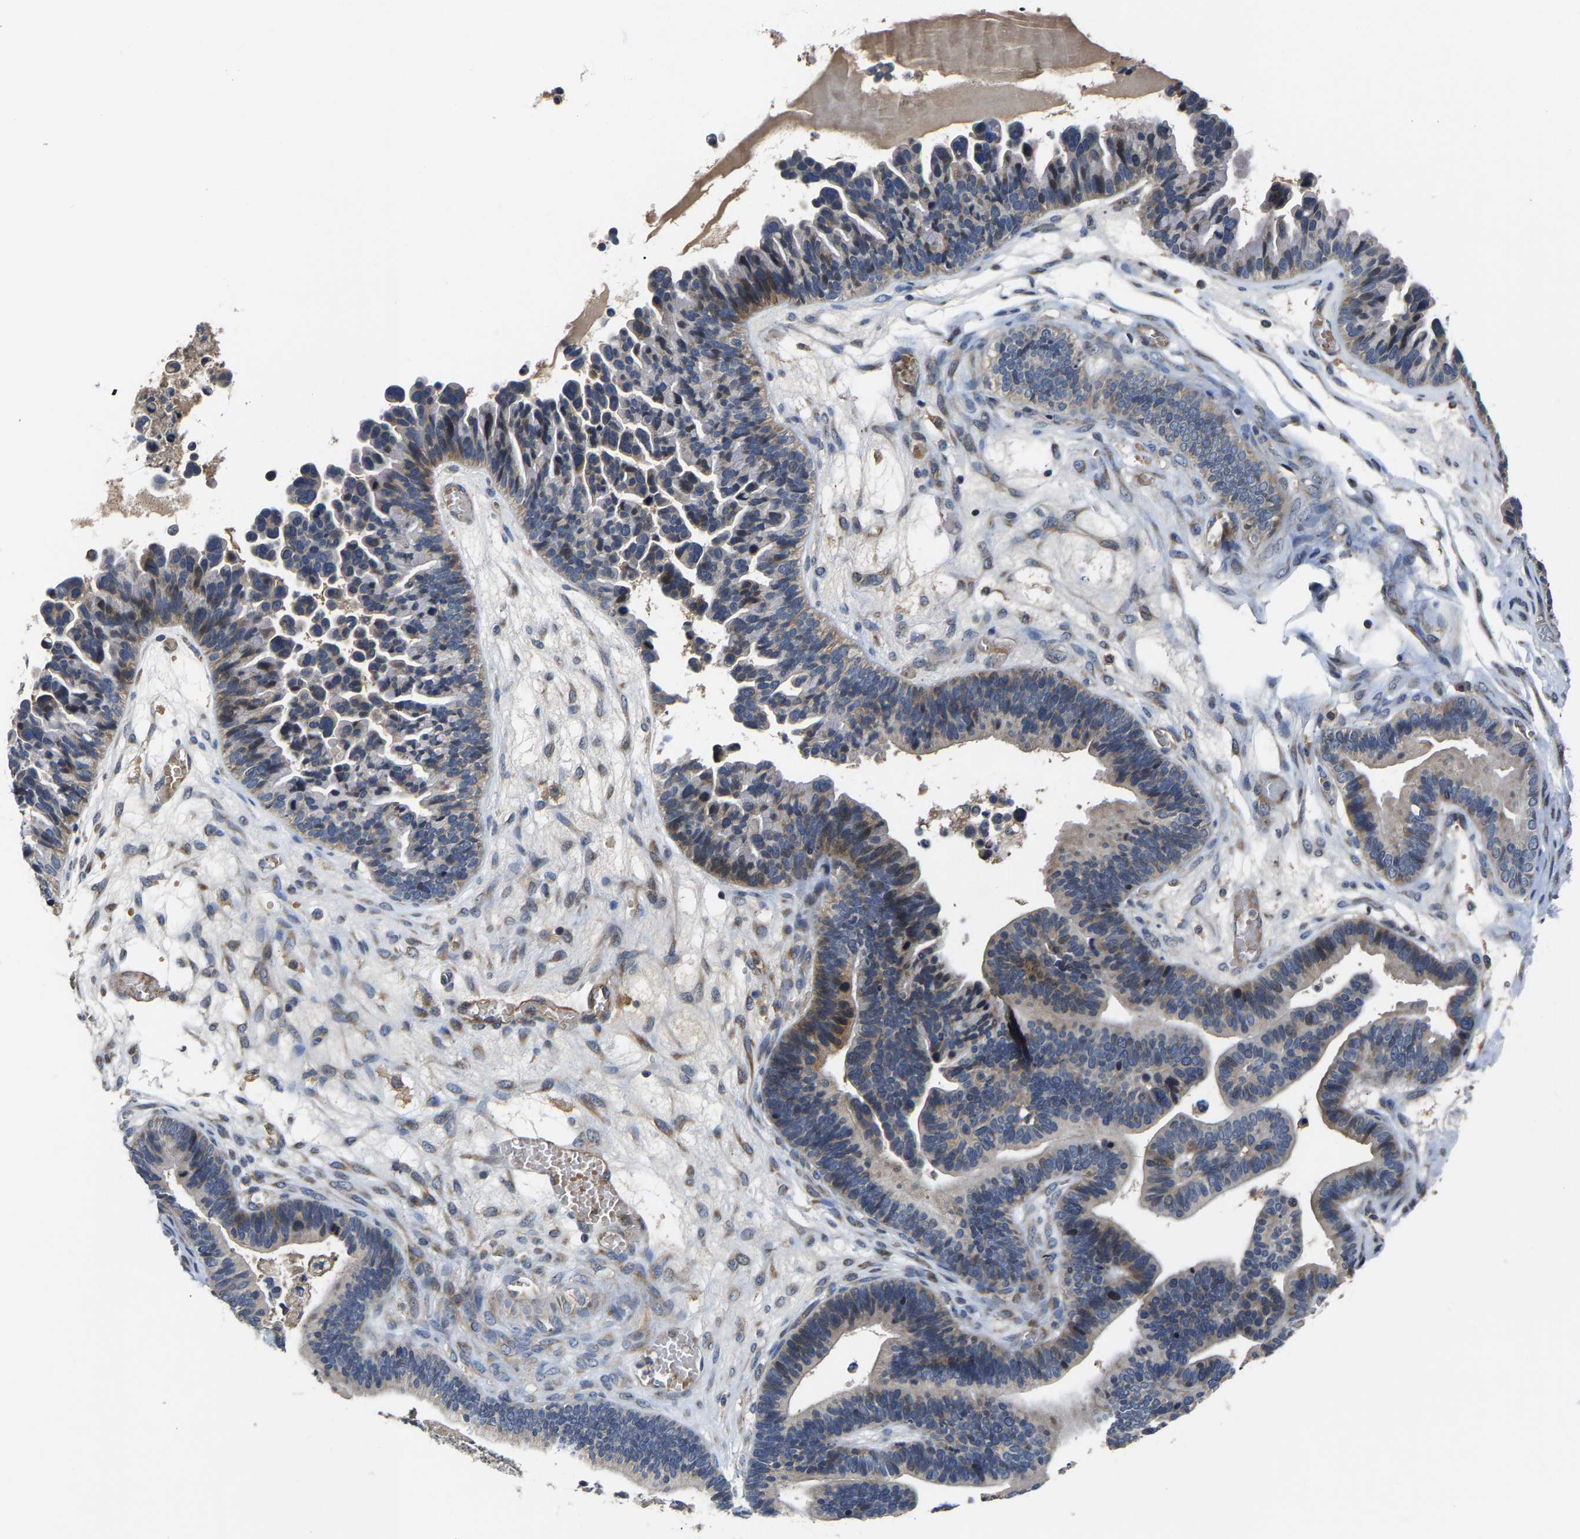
{"staining": {"intensity": "moderate", "quantity": "<25%", "location": "cytoplasmic/membranous"}, "tissue": "ovarian cancer", "cell_type": "Tumor cells", "image_type": "cancer", "snomed": [{"axis": "morphology", "description": "Cystadenocarcinoma, serous, NOS"}, {"axis": "topography", "description": "Ovary"}], "caption": "Immunohistochemical staining of human ovarian serous cystadenocarcinoma demonstrates low levels of moderate cytoplasmic/membranous staining in approximately <25% of tumor cells.", "gene": "AGBL3", "patient": {"sex": "female", "age": 56}}